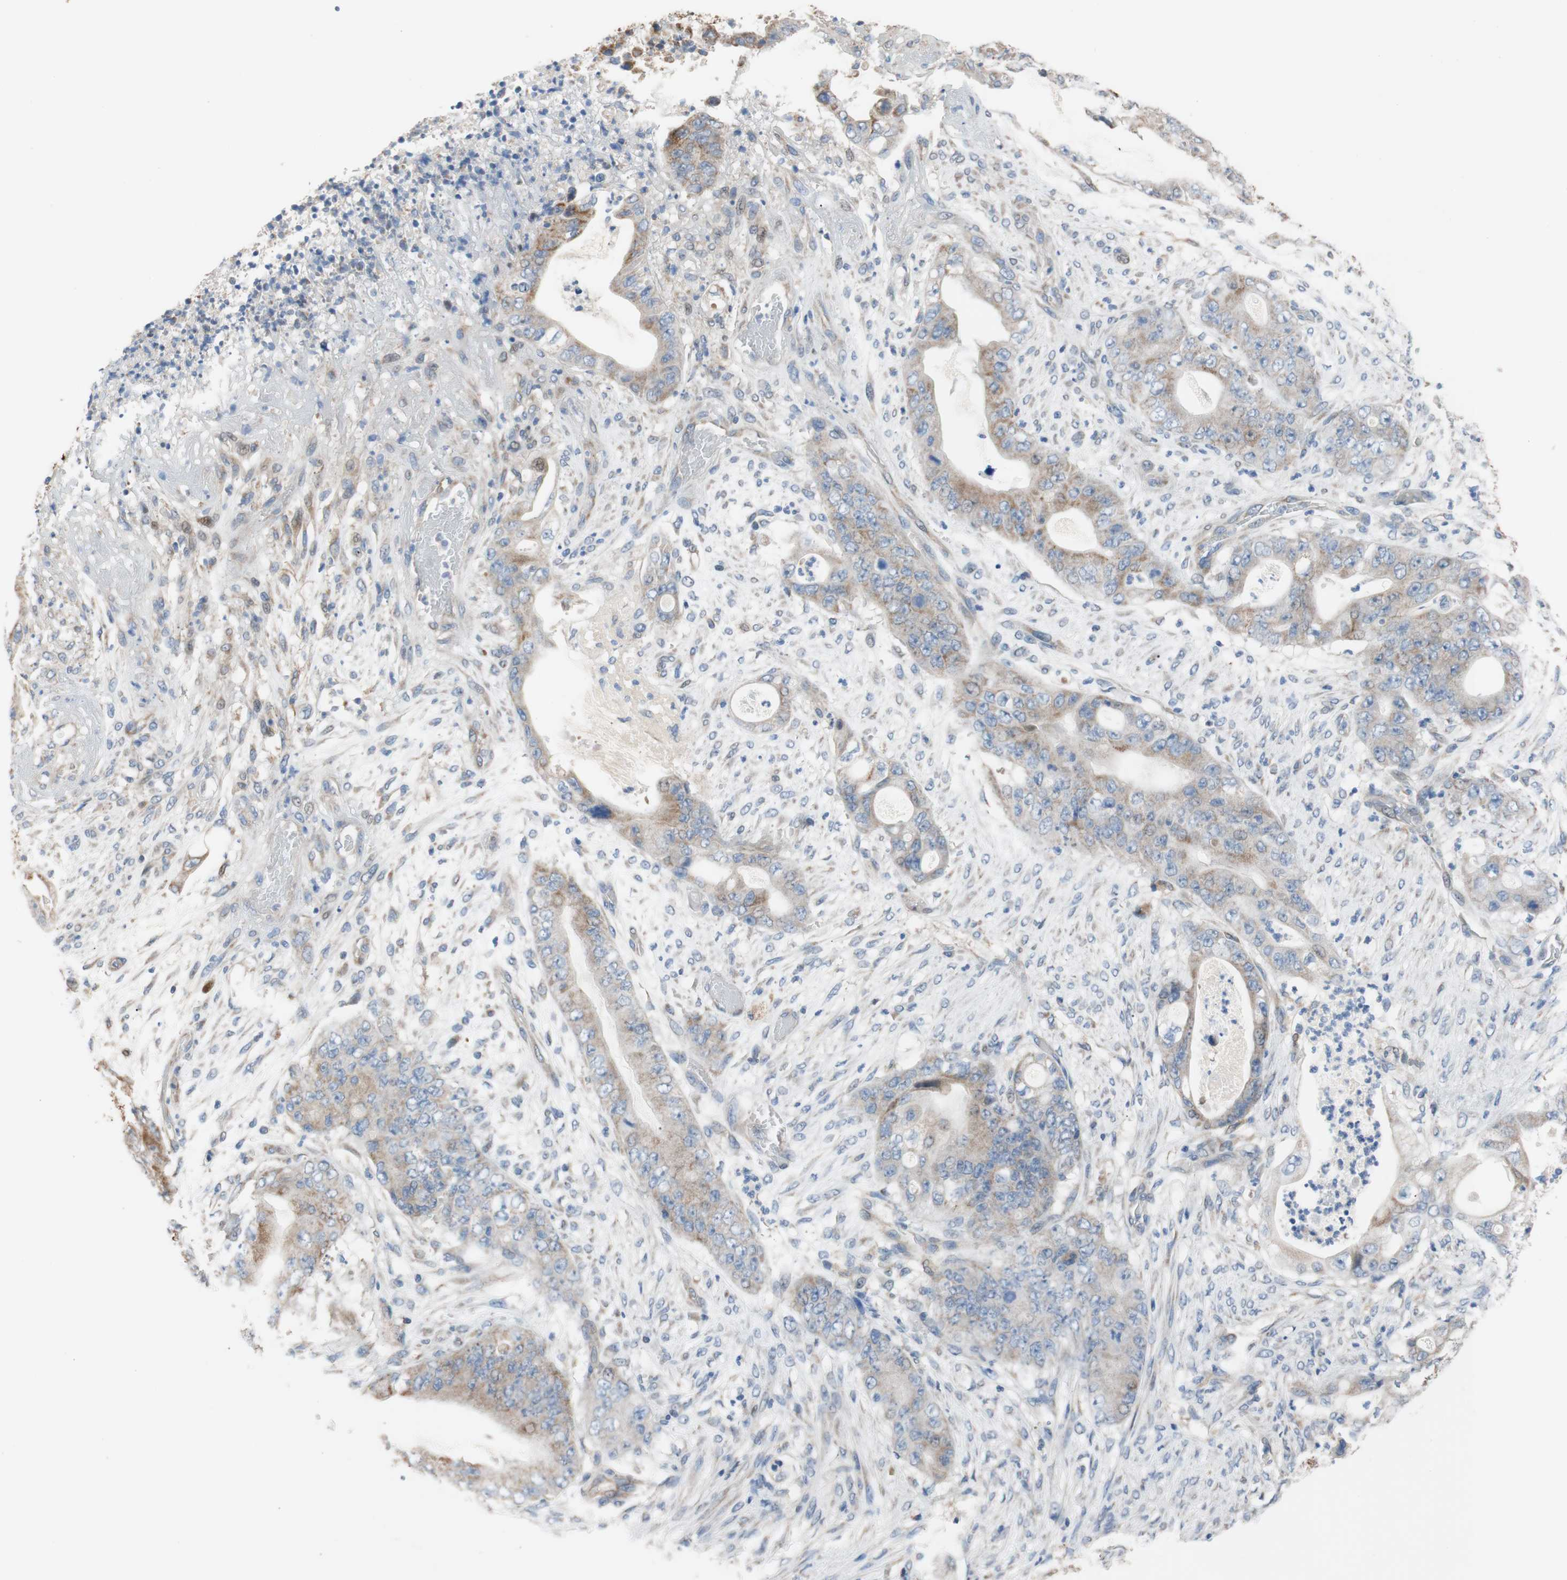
{"staining": {"intensity": "moderate", "quantity": "25%-75%", "location": "cytoplasmic/membranous"}, "tissue": "stomach cancer", "cell_type": "Tumor cells", "image_type": "cancer", "snomed": [{"axis": "morphology", "description": "Adenocarcinoma, NOS"}, {"axis": "topography", "description": "Stomach"}], "caption": "DAB (3,3'-diaminobenzidine) immunohistochemical staining of stomach cancer (adenocarcinoma) exhibits moderate cytoplasmic/membranous protein positivity in about 25%-75% of tumor cells. Immunohistochemistry (ihc) stains the protein of interest in brown and the nuclei are stained blue.", "gene": "ALDH1A2", "patient": {"sex": "female", "age": 73}}